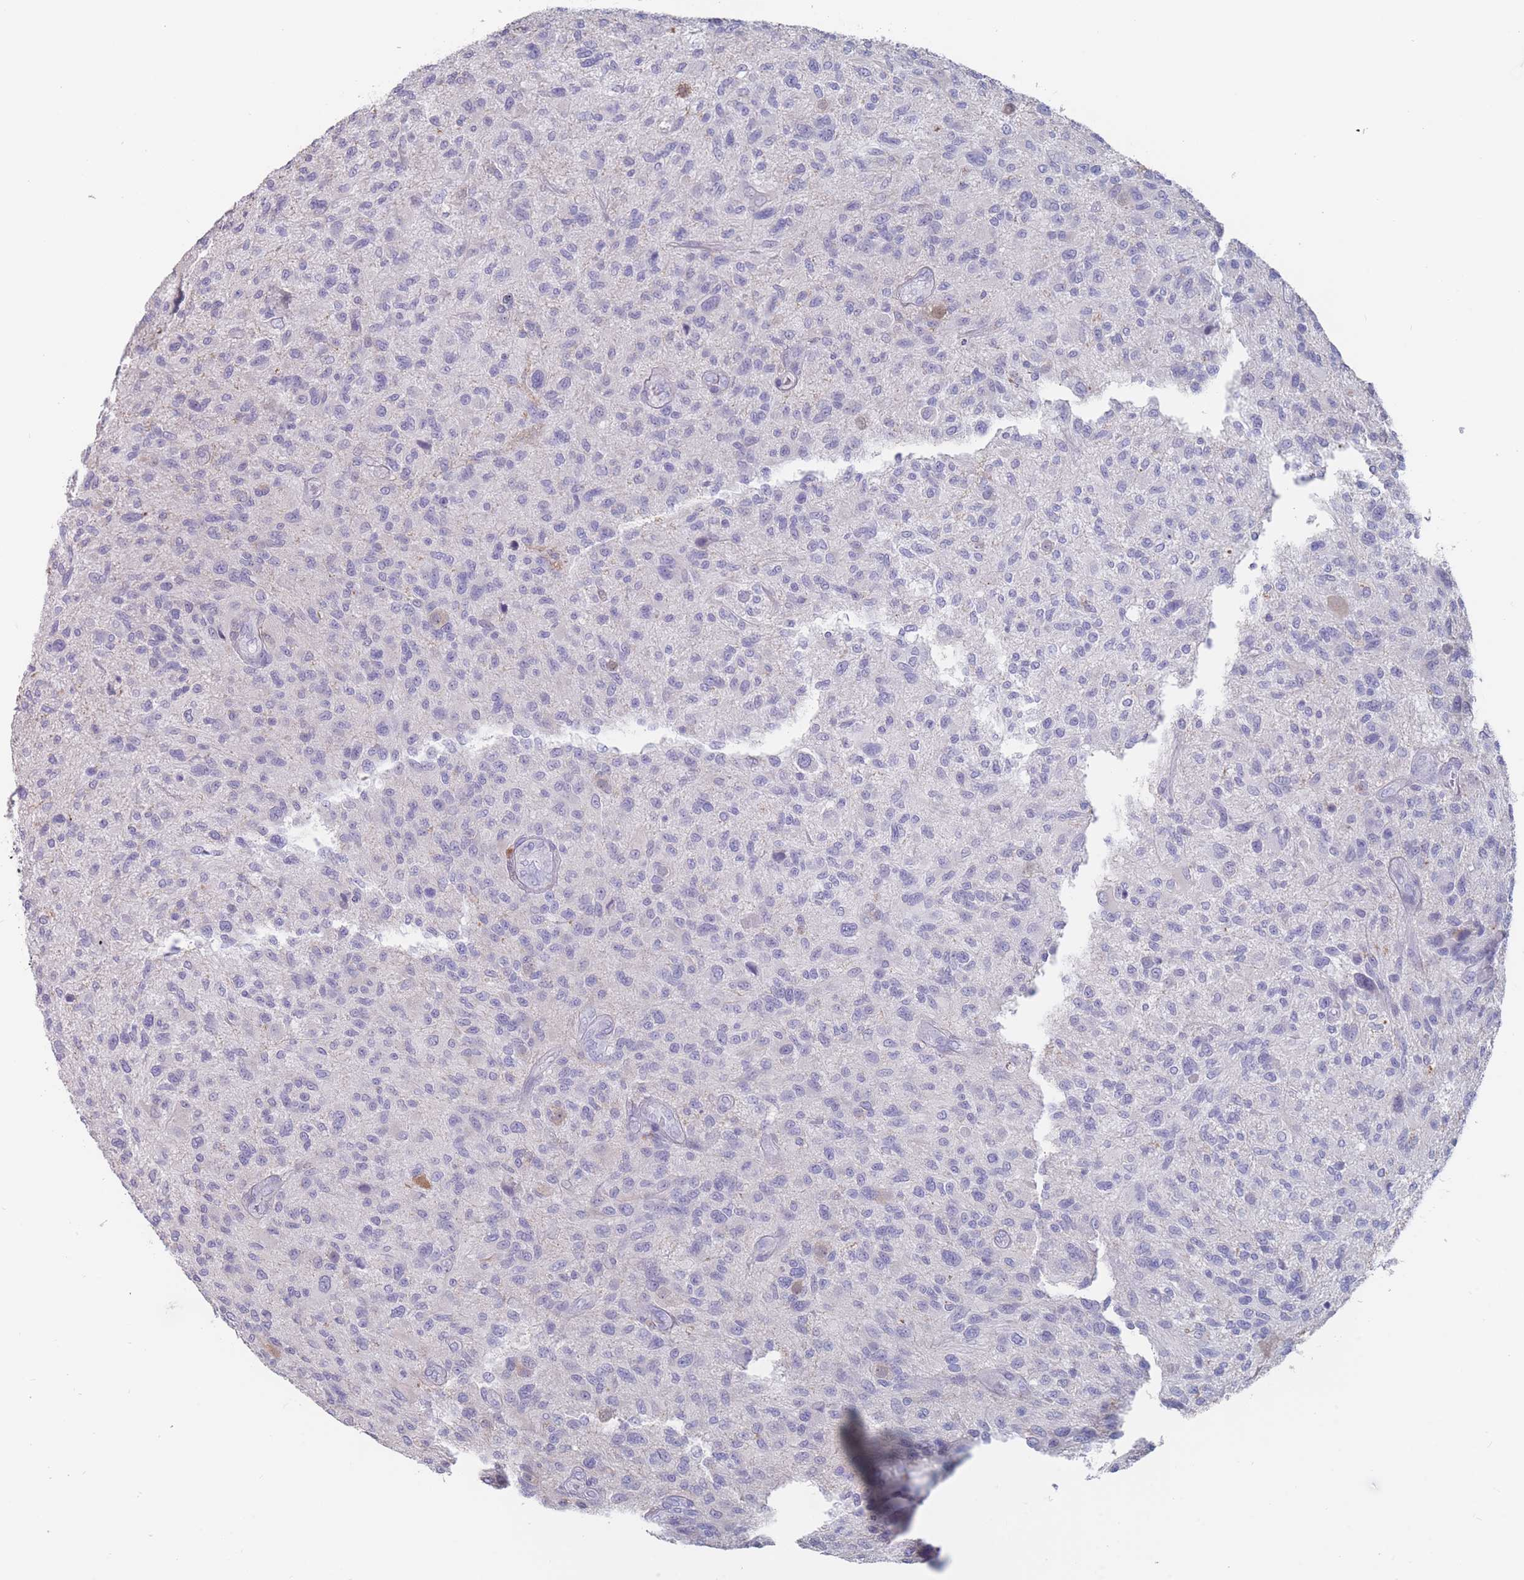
{"staining": {"intensity": "negative", "quantity": "none", "location": "none"}, "tissue": "glioma", "cell_type": "Tumor cells", "image_type": "cancer", "snomed": [{"axis": "morphology", "description": "Glioma, malignant, High grade"}, {"axis": "topography", "description": "Brain"}], "caption": "A high-resolution micrograph shows IHC staining of glioma, which reveals no significant expression in tumor cells. (Stains: DAB IHC with hematoxylin counter stain, Microscopy: brightfield microscopy at high magnification).", "gene": "CYP51A1", "patient": {"sex": "male", "age": 47}}